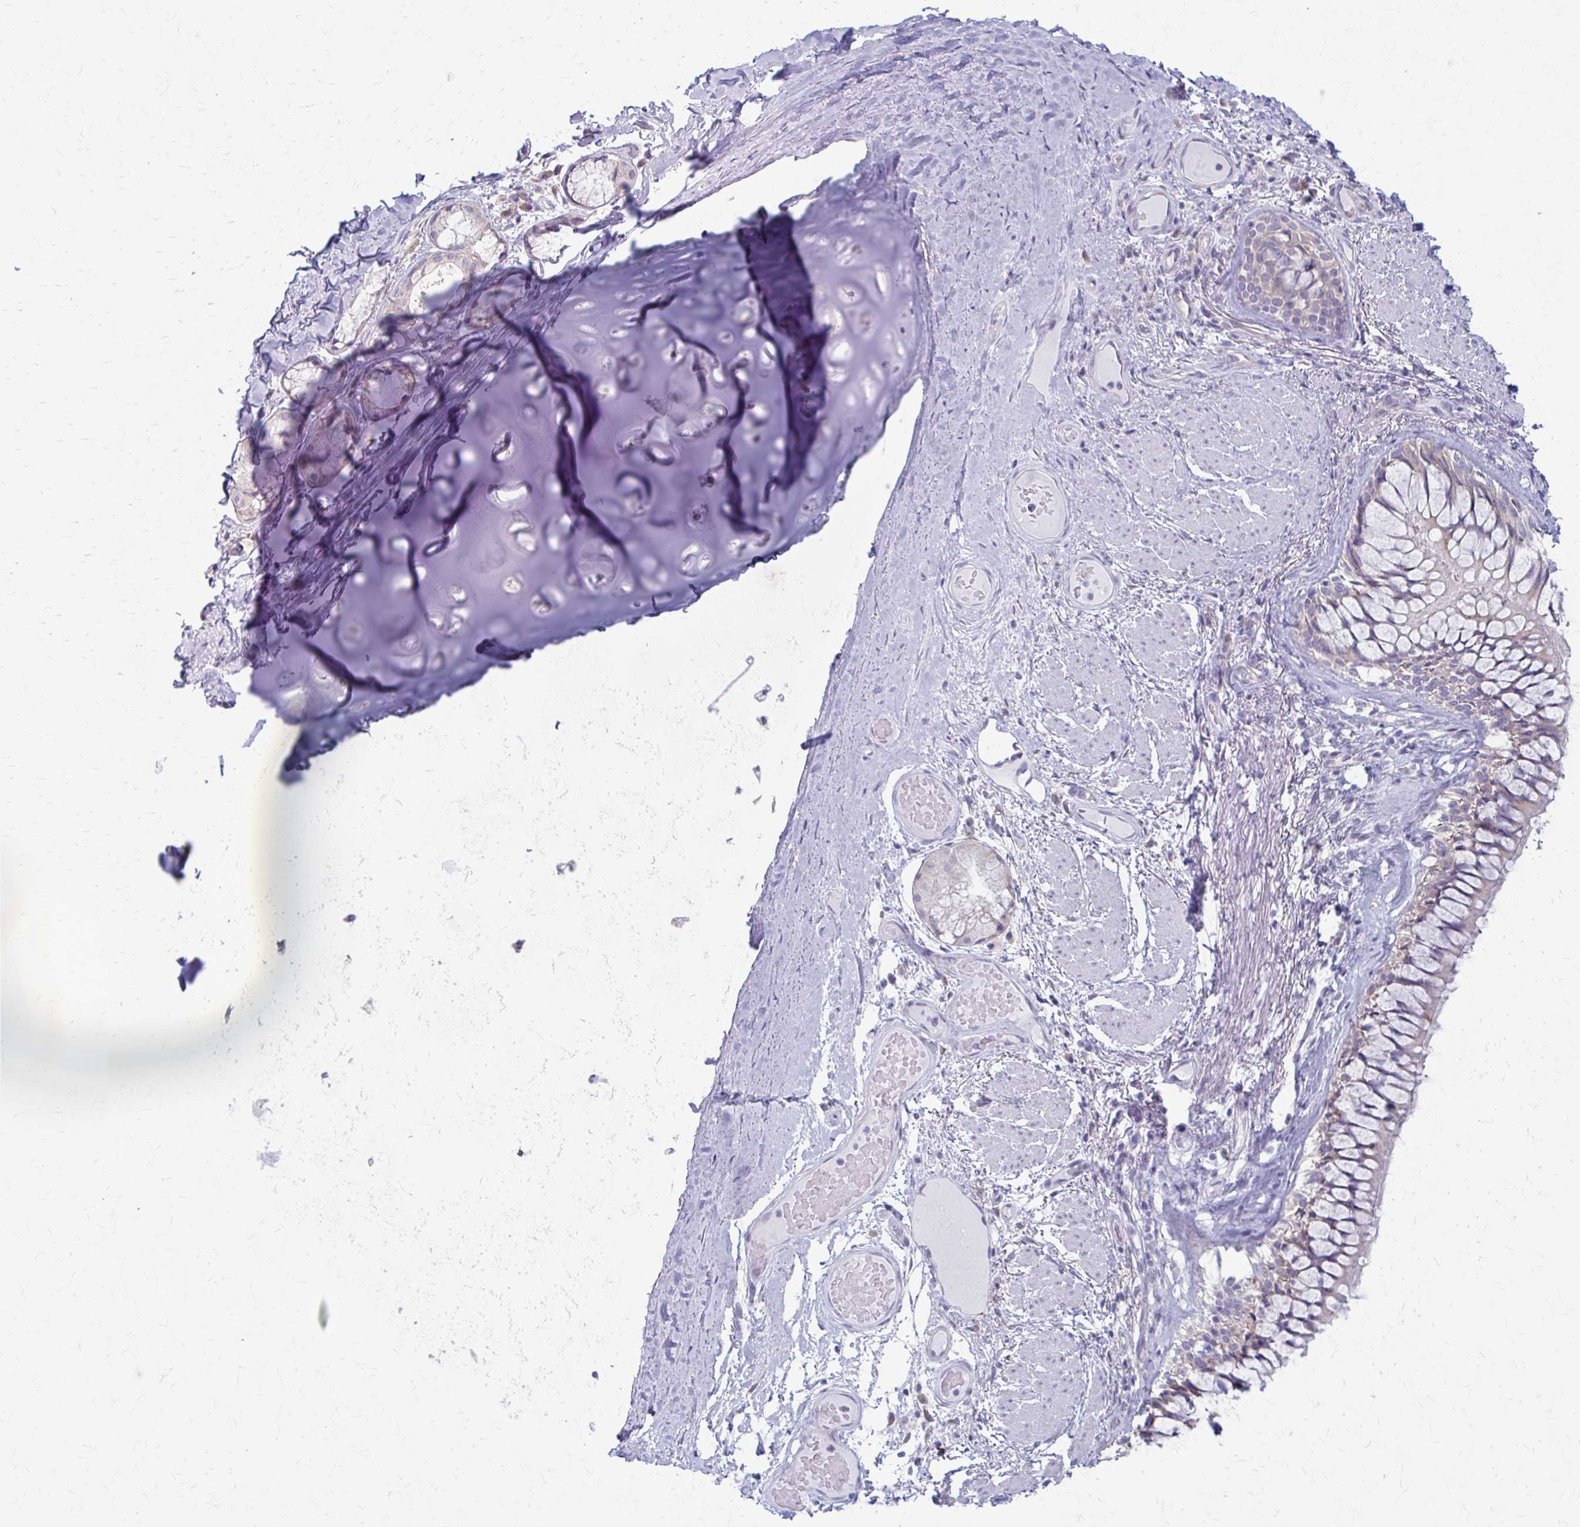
{"staining": {"intensity": "negative", "quantity": "none", "location": "none"}, "tissue": "adipose tissue", "cell_type": "Adipocytes", "image_type": "normal", "snomed": [{"axis": "morphology", "description": "Normal tissue, NOS"}, {"axis": "topography", "description": "Cartilage tissue"}, {"axis": "topography", "description": "Bronchus"}], "caption": "This is a micrograph of immunohistochemistry (IHC) staining of unremarkable adipose tissue, which shows no positivity in adipocytes.", "gene": "PRKRA", "patient": {"sex": "male", "age": 64}}